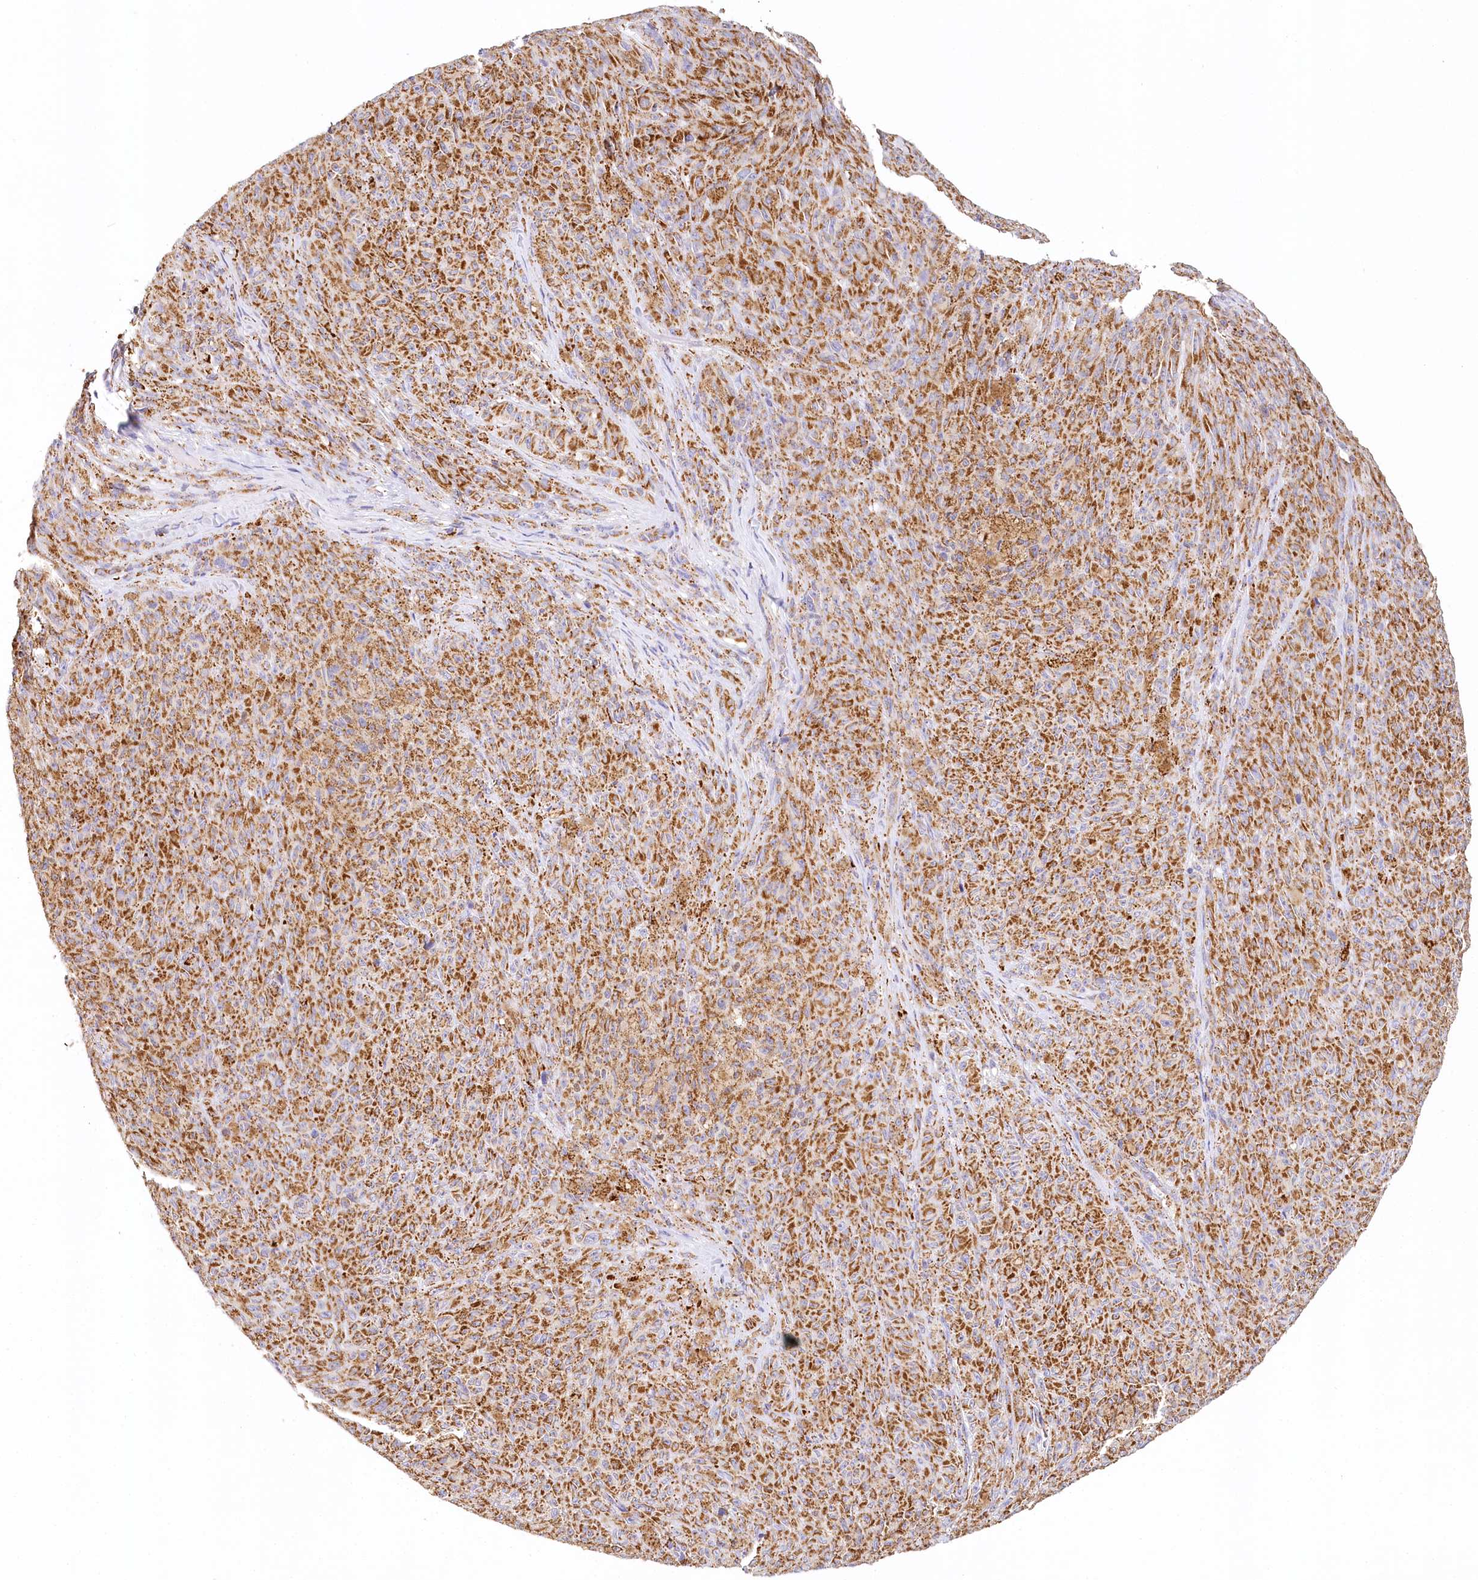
{"staining": {"intensity": "strong", "quantity": ">75%", "location": "cytoplasmic/membranous"}, "tissue": "melanoma", "cell_type": "Tumor cells", "image_type": "cancer", "snomed": [{"axis": "morphology", "description": "Malignant melanoma, NOS"}, {"axis": "topography", "description": "Skin"}], "caption": "Melanoma tissue displays strong cytoplasmic/membranous staining in about >75% of tumor cells, visualized by immunohistochemistry.", "gene": "LSS", "patient": {"sex": "female", "age": 82}}